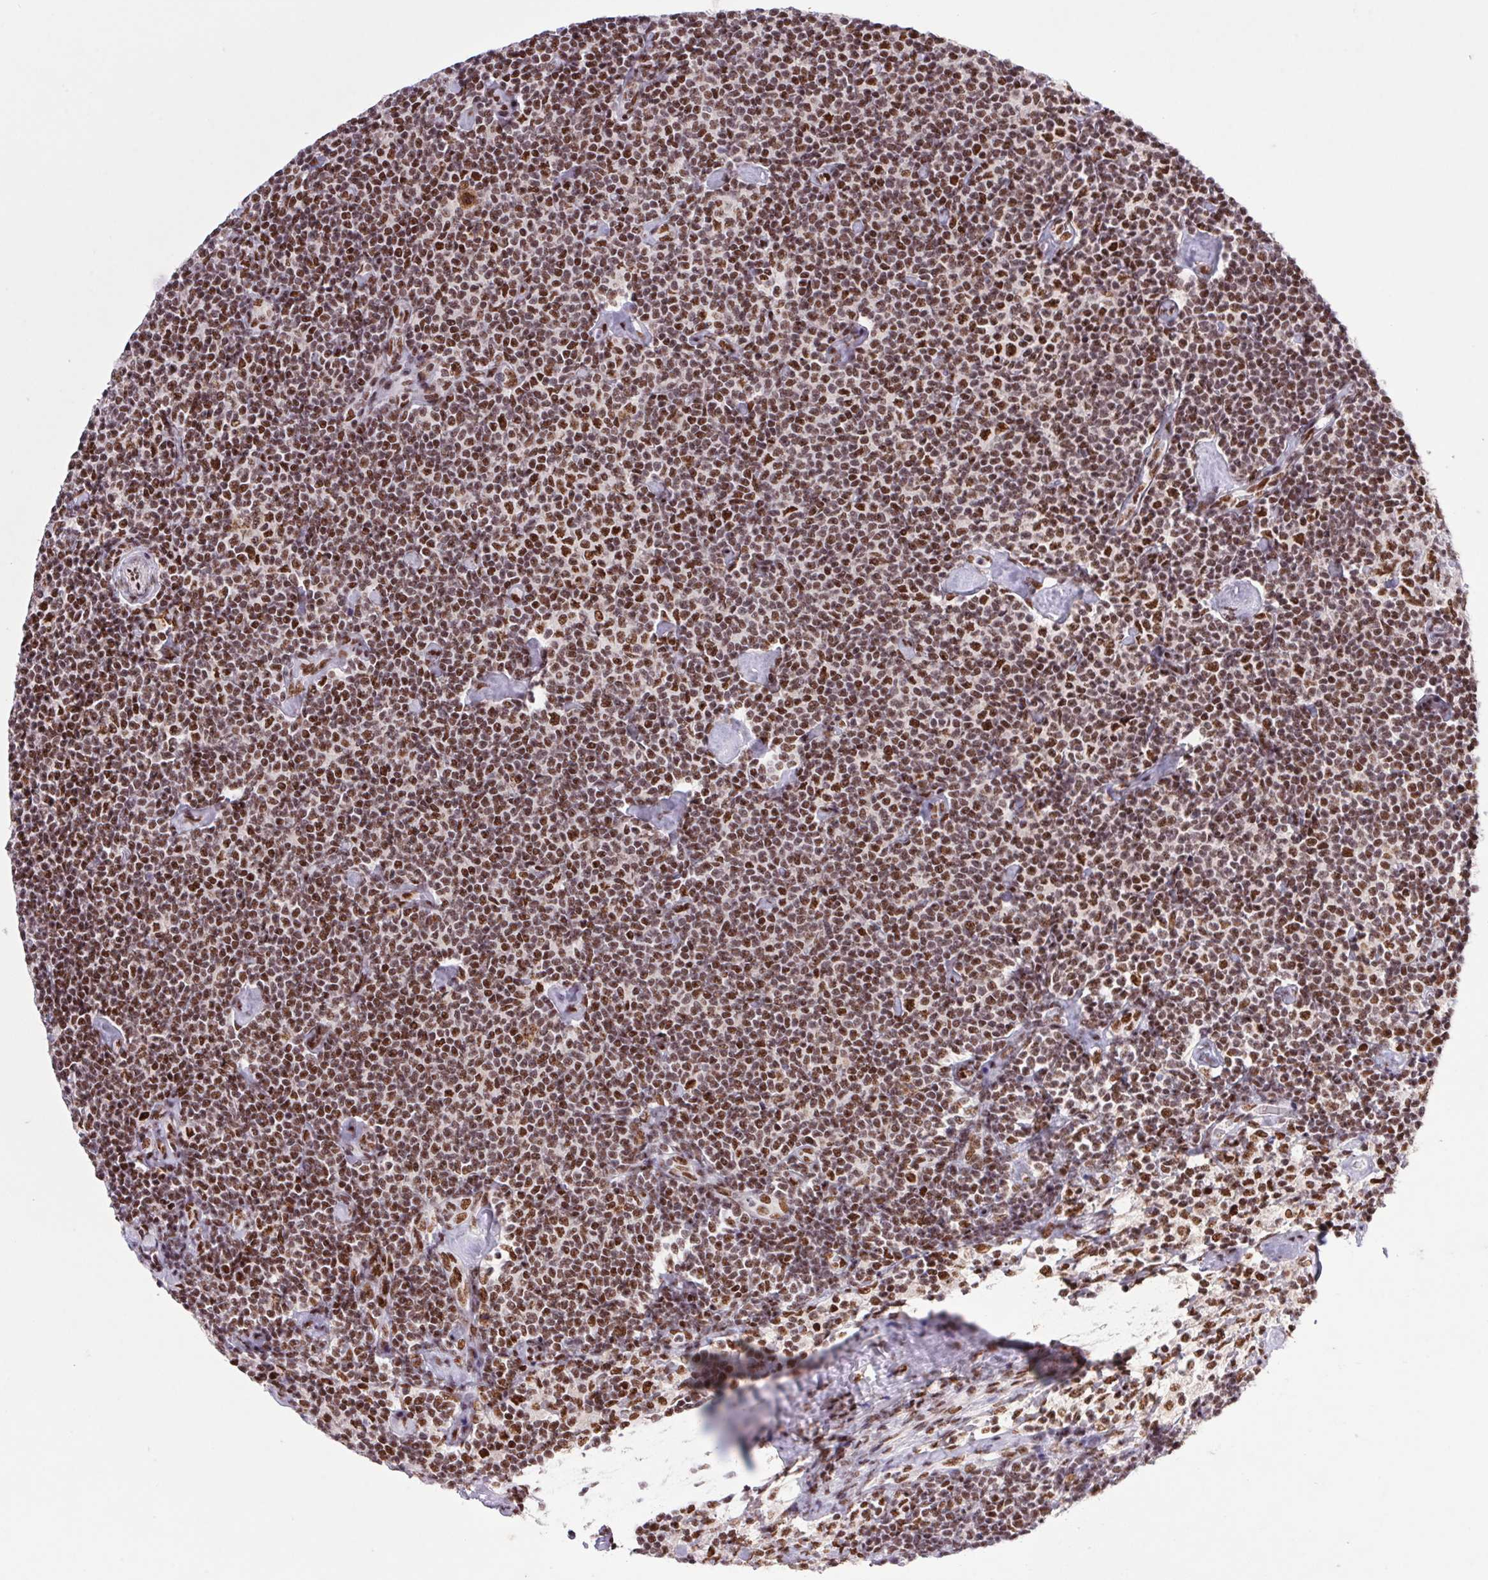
{"staining": {"intensity": "strong", "quantity": ">75%", "location": "nuclear"}, "tissue": "lymphoma", "cell_type": "Tumor cells", "image_type": "cancer", "snomed": [{"axis": "morphology", "description": "Malignant lymphoma, non-Hodgkin's type, Low grade"}, {"axis": "topography", "description": "Lymph node"}], "caption": "The micrograph exhibits a brown stain indicating the presence of a protein in the nuclear of tumor cells in lymphoma.", "gene": "LDLRAD4", "patient": {"sex": "male", "age": 81}}